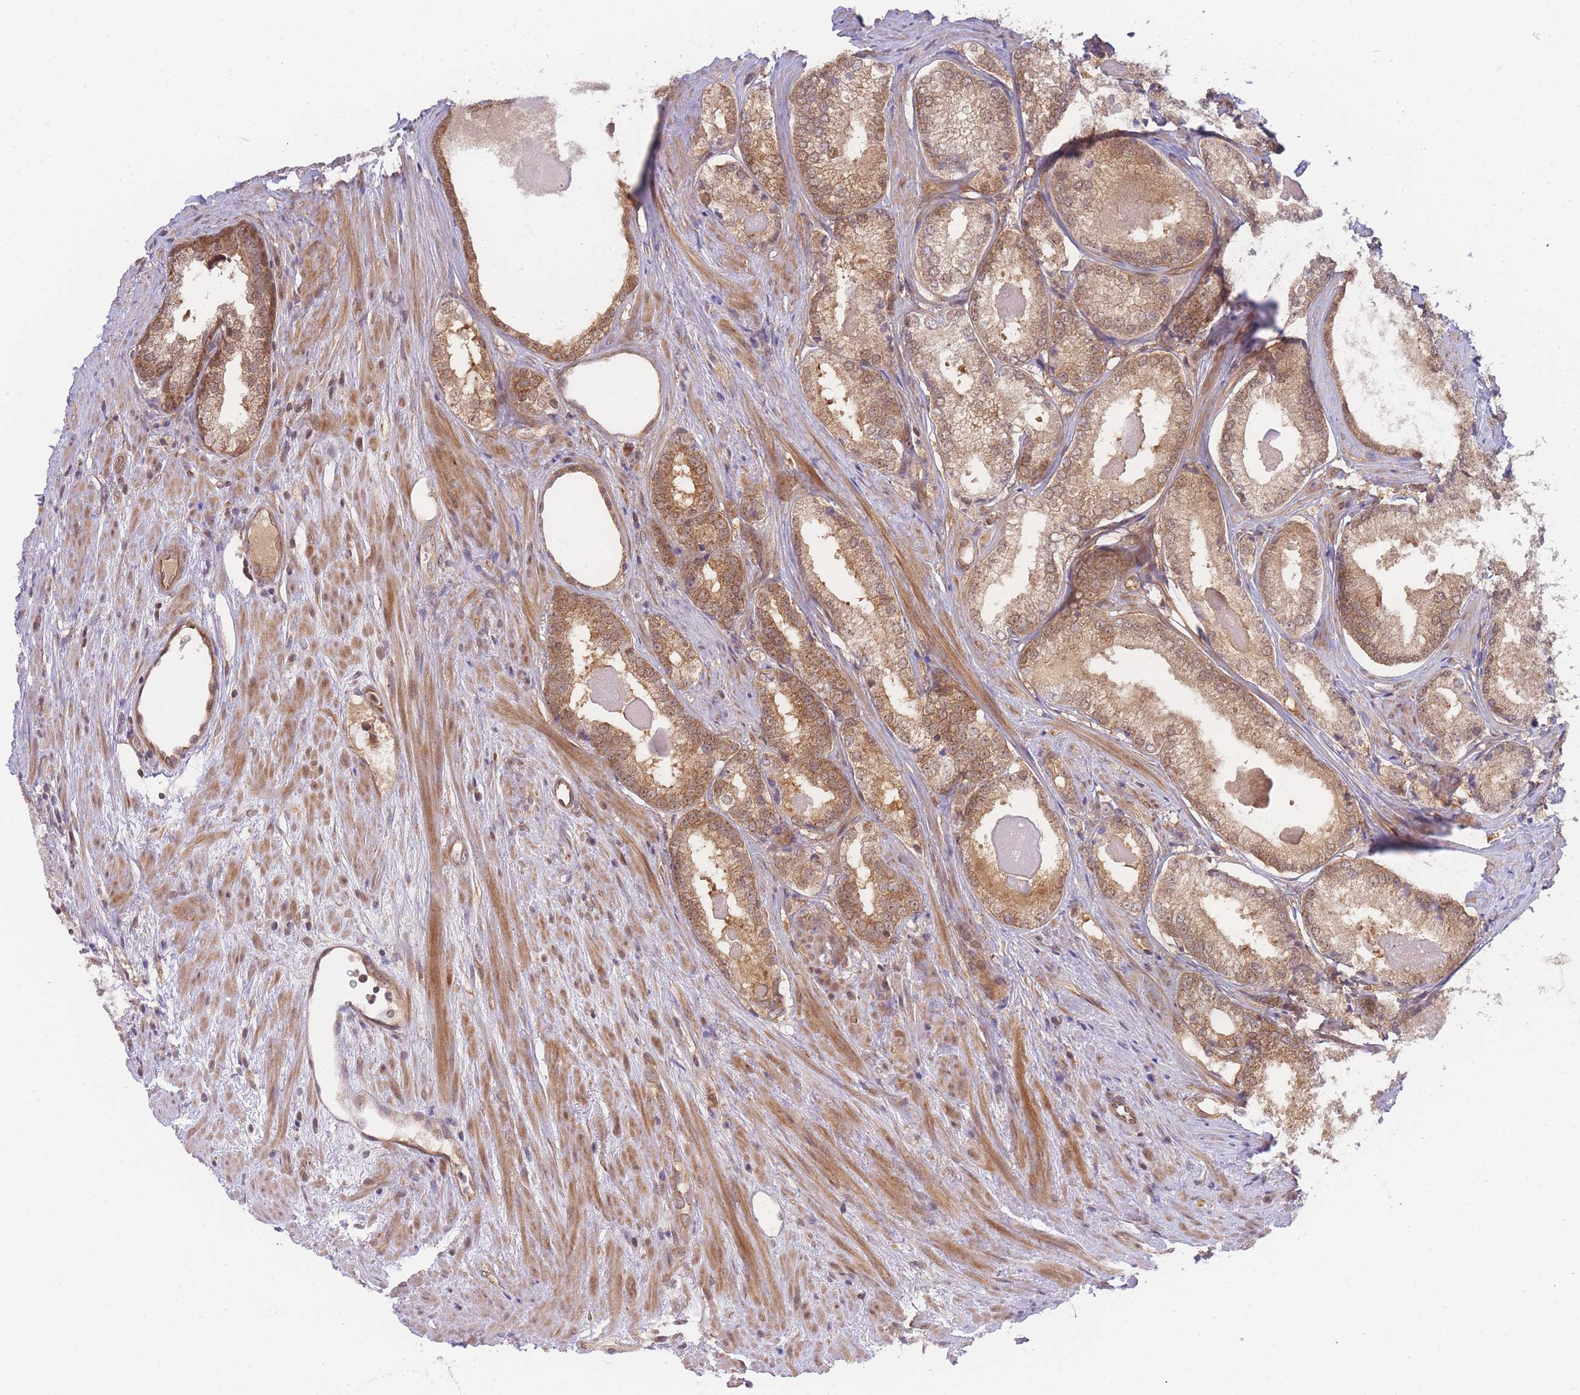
{"staining": {"intensity": "moderate", "quantity": ">75%", "location": "cytoplasmic/membranous"}, "tissue": "prostate cancer", "cell_type": "Tumor cells", "image_type": "cancer", "snomed": [{"axis": "morphology", "description": "Adenocarcinoma, Low grade"}, {"axis": "topography", "description": "Prostate"}], "caption": "This histopathology image demonstrates immunohistochemistry staining of human prostate cancer, with medium moderate cytoplasmic/membranous staining in about >75% of tumor cells.", "gene": "KIAA1191", "patient": {"sex": "male", "age": 68}}